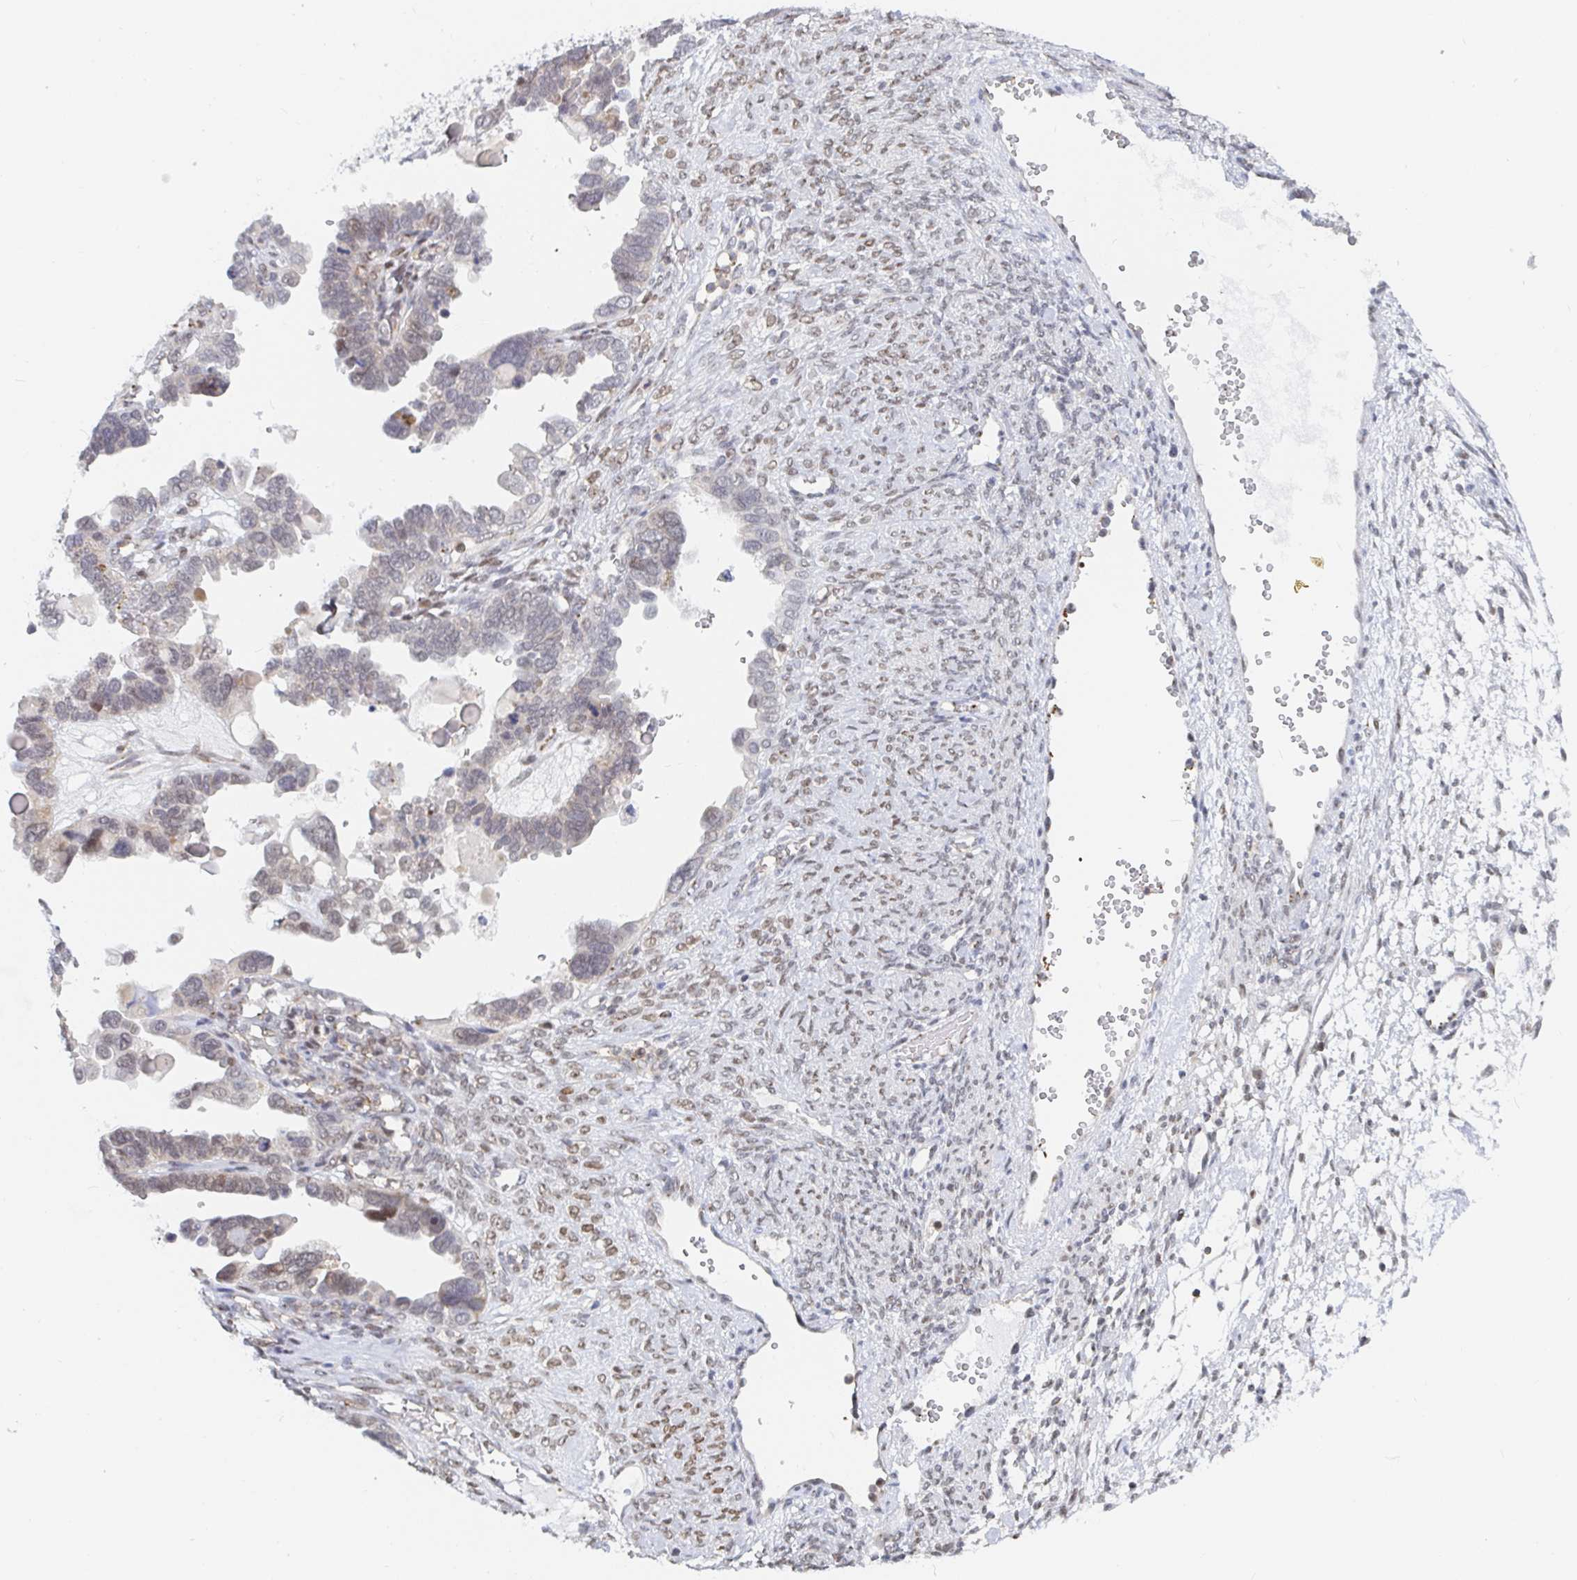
{"staining": {"intensity": "weak", "quantity": "<25%", "location": "nuclear"}, "tissue": "ovarian cancer", "cell_type": "Tumor cells", "image_type": "cancer", "snomed": [{"axis": "morphology", "description": "Cystadenocarcinoma, serous, NOS"}, {"axis": "topography", "description": "Ovary"}], "caption": "The histopathology image displays no staining of tumor cells in ovarian serous cystadenocarcinoma.", "gene": "CHD2", "patient": {"sex": "female", "age": 51}}